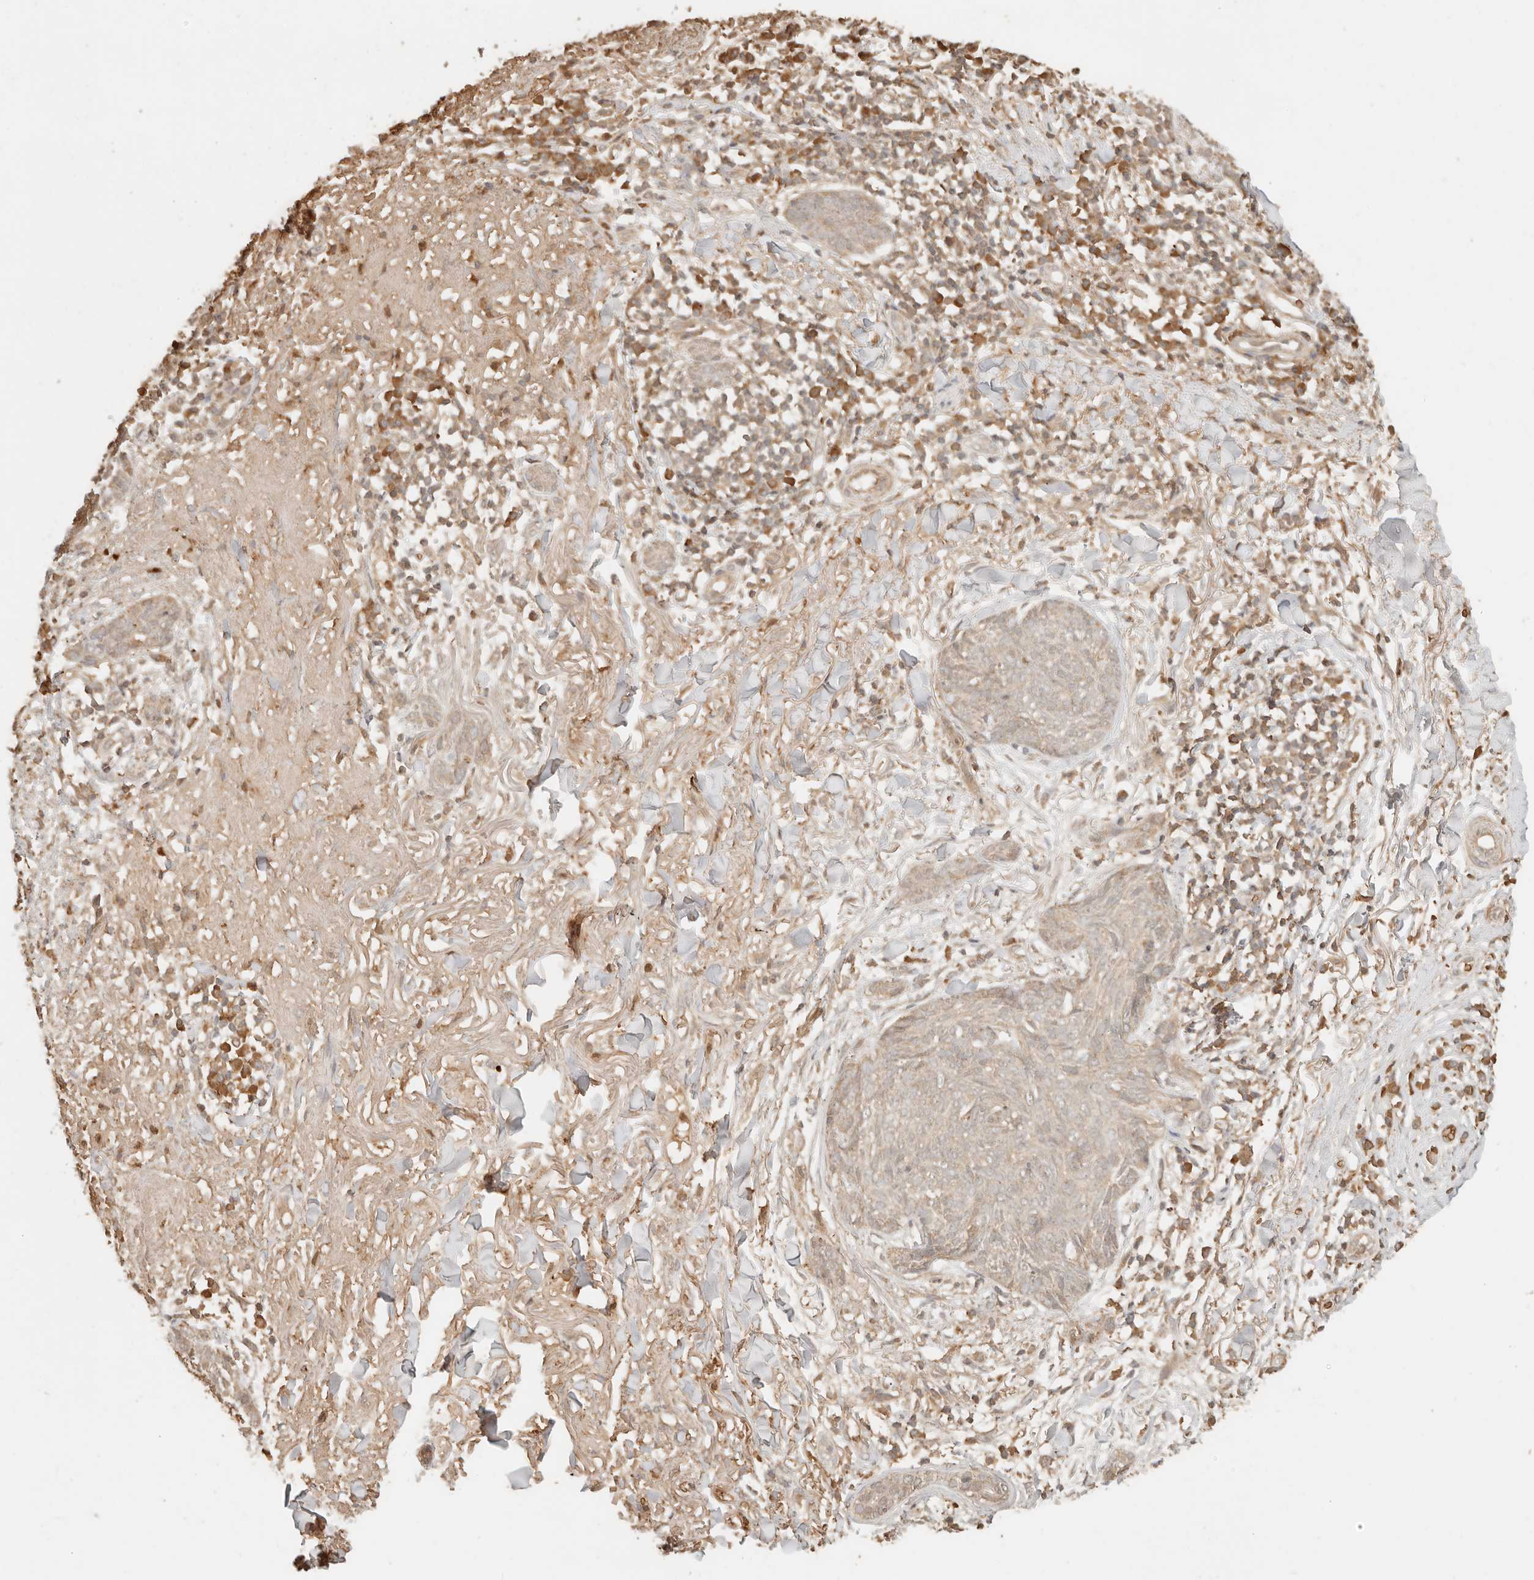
{"staining": {"intensity": "negative", "quantity": "none", "location": "none"}, "tissue": "skin cancer", "cell_type": "Tumor cells", "image_type": "cancer", "snomed": [{"axis": "morphology", "description": "Basal cell carcinoma"}, {"axis": "topography", "description": "Skin"}], "caption": "Micrograph shows no protein staining in tumor cells of skin cancer tissue.", "gene": "INTS11", "patient": {"sex": "male", "age": 85}}